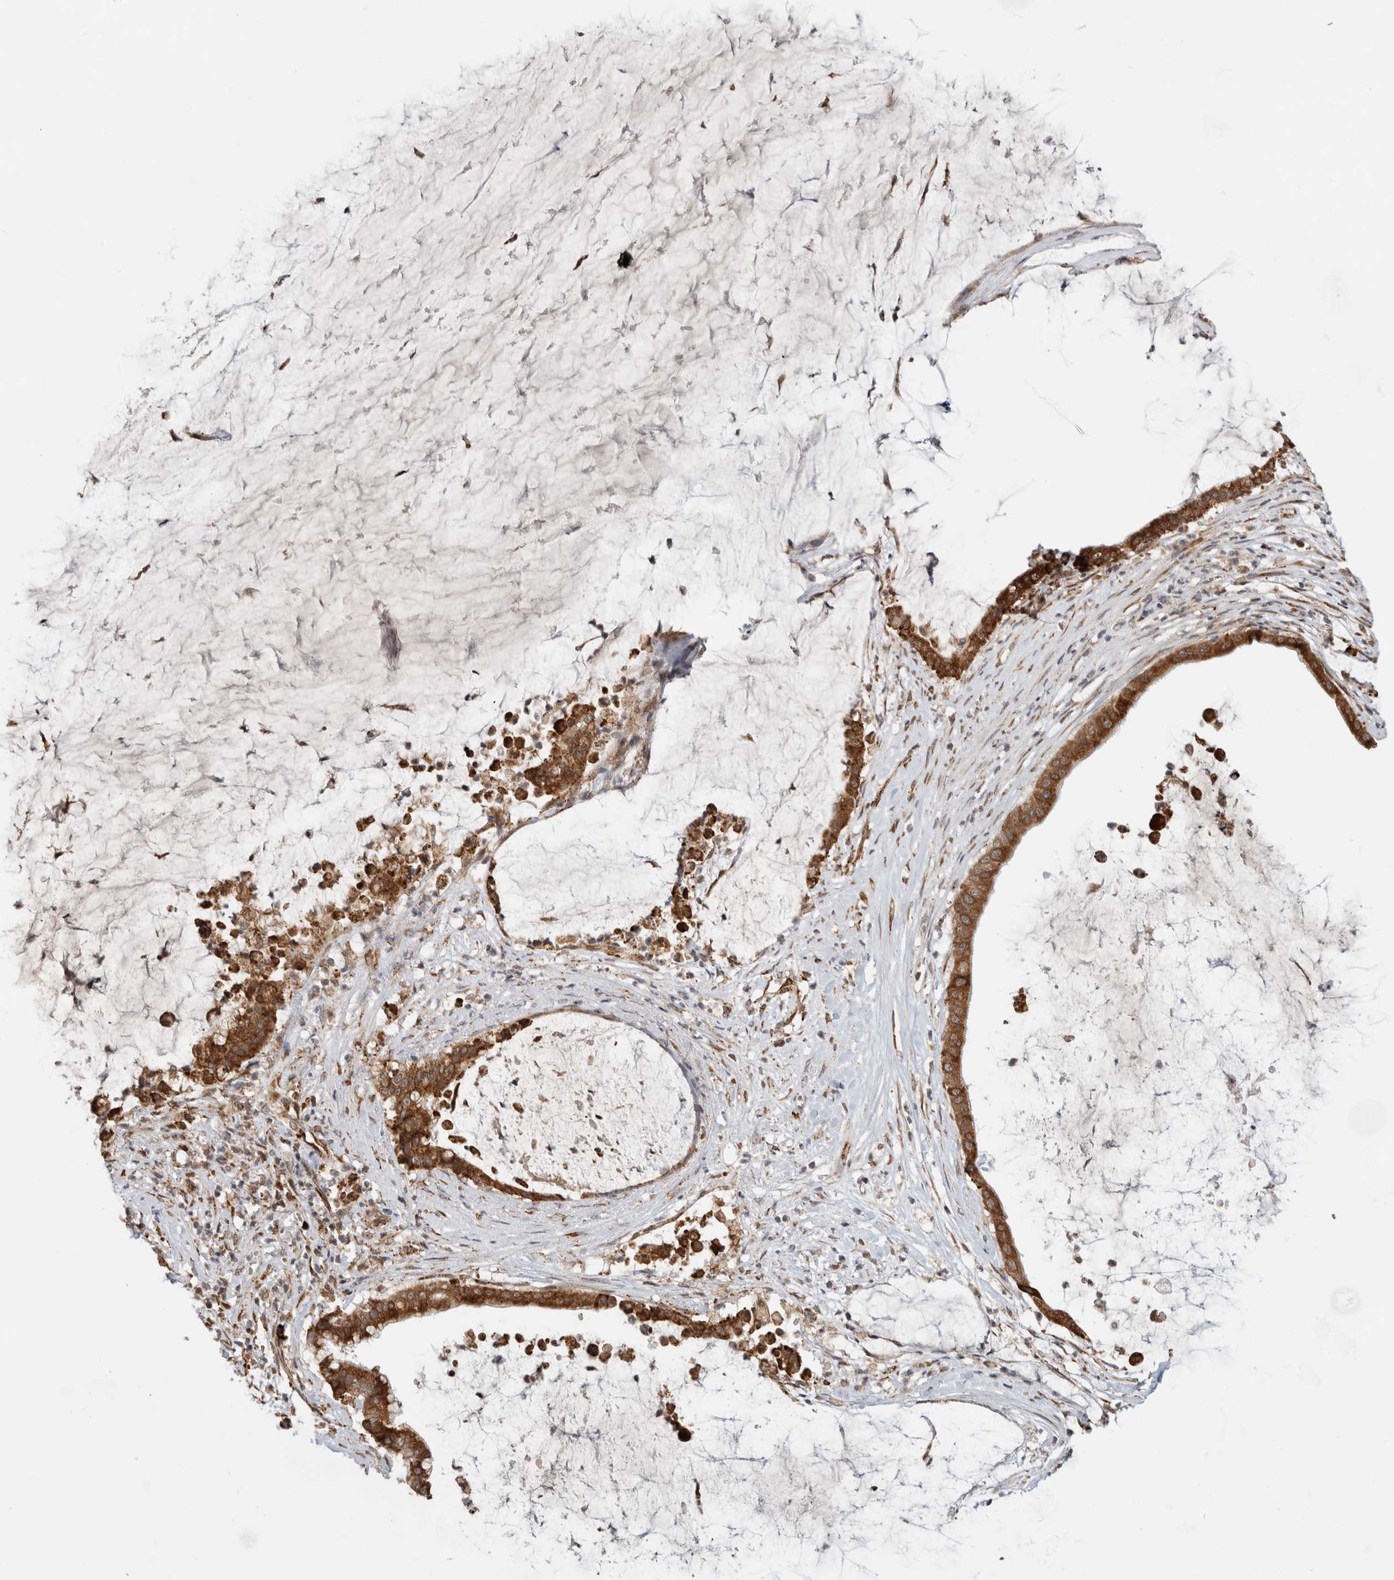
{"staining": {"intensity": "strong", "quantity": ">75%", "location": "cytoplasmic/membranous"}, "tissue": "pancreatic cancer", "cell_type": "Tumor cells", "image_type": "cancer", "snomed": [{"axis": "morphology", "description": "Adenocarcinoma, NOS"}, {"axis": "topography", "description": "Pancreas"}], "caption": "Immunohistochemistry of pancreatic cancer (adenocarcinoma) displays high levels of strong cytoplasmic/membranous positivity in about >75% of tumor cells.", "gene": "MS4A7", "patient": {"sex": "male", "age": 41}}